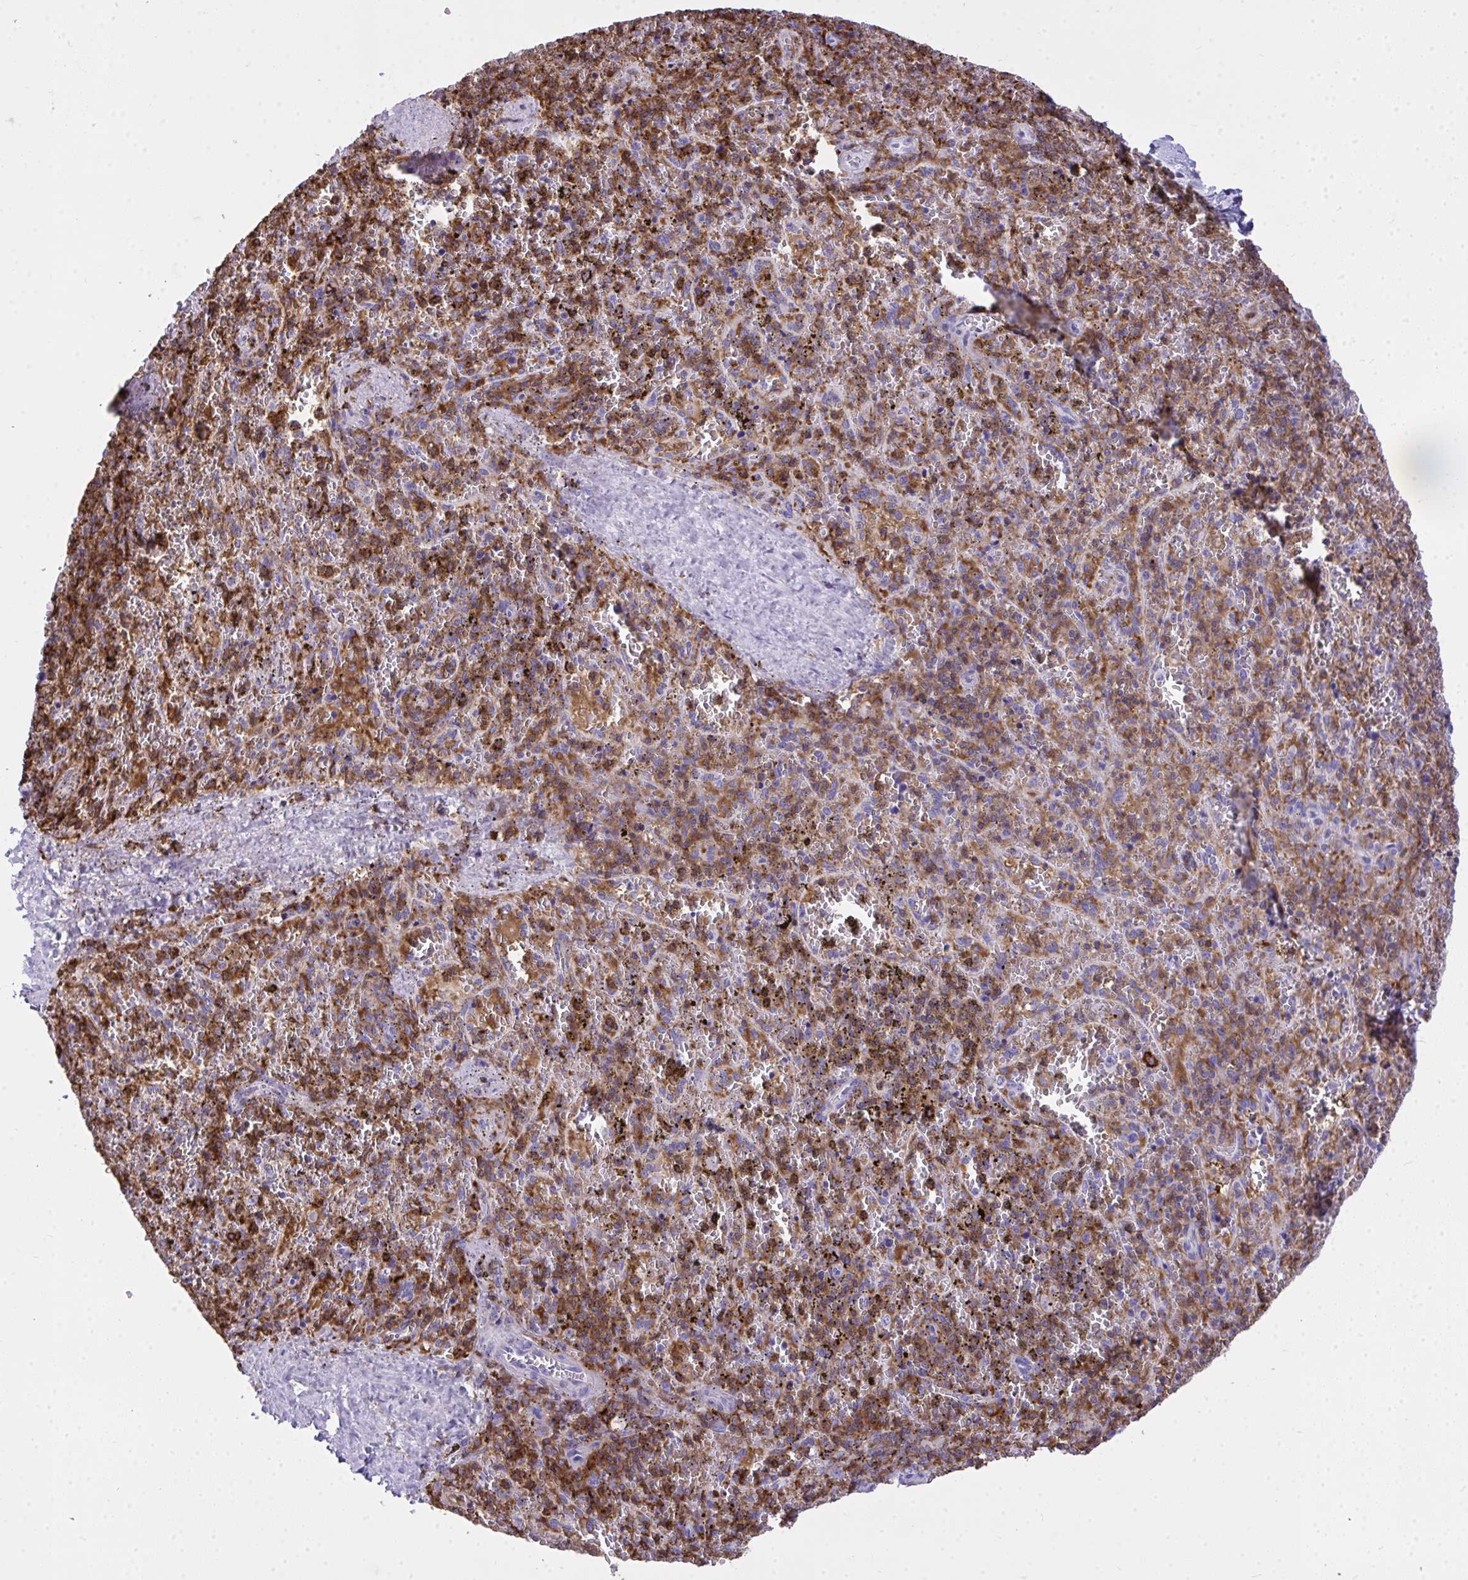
{"staining": {"intensity": "strong", "quantity": ">75%", "location": "cytoplasmic/membranous"}, "tissue": "spleen", "cell_type": "Cells in red pulp", "image_type": "normal", "snomed": [{"axis": "morphology", "description": "Normal tissue, NOS"}, {"axis": "topography", "description": "Spleen"}], "caption": "IHC histopathology image of normal spleen: human spleen stained using IHC demonstrates high levels of strong protein expression localized specifically in the cytoplasmic/membranous of cells in red pulp, appearing as a cytoplasmic/membranous brown color.", "gene": "AP5M1", "patient": {"sex": "female", "age": 50}}